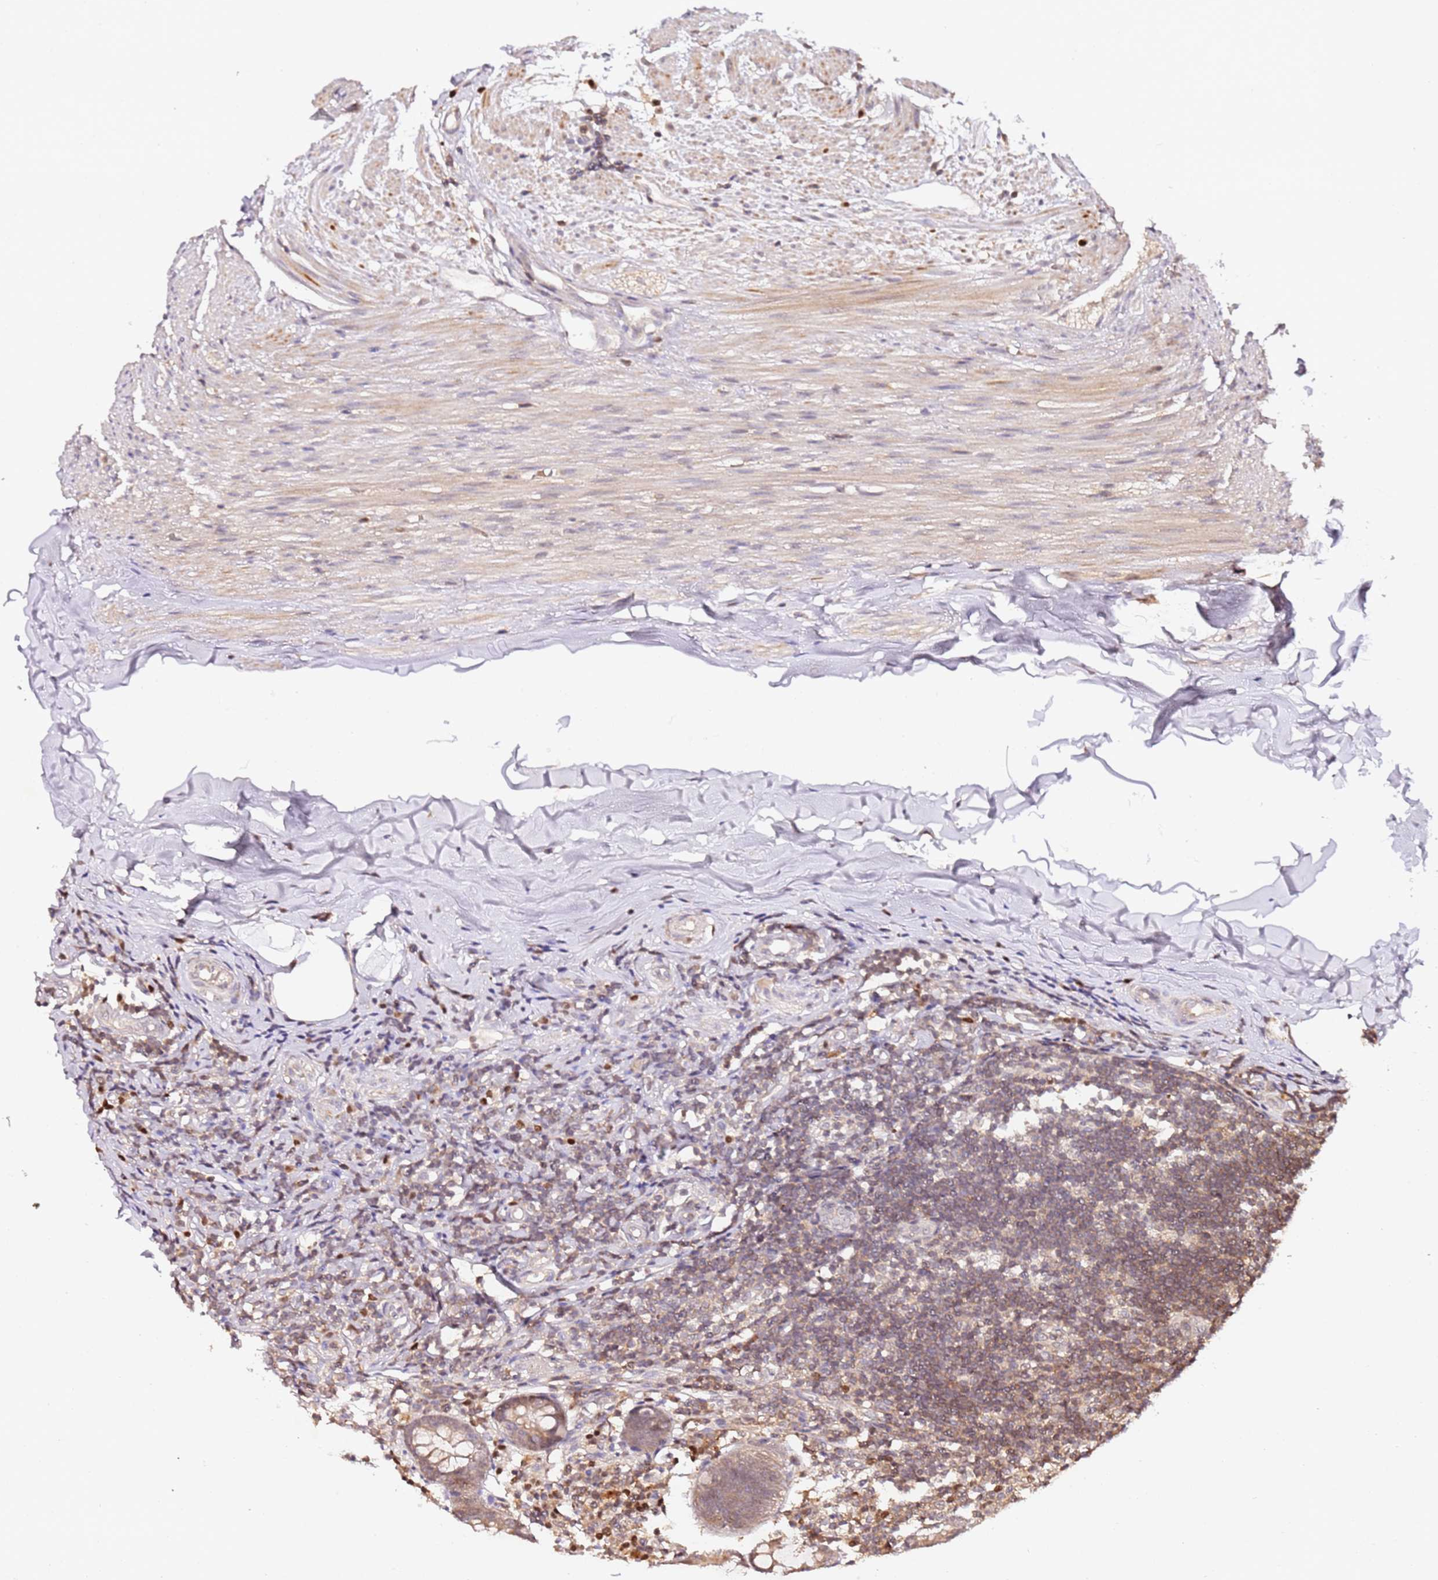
{"staining": {"intensity": "moderate", "quantity": "25%-75%", "location": "cytoplasmic/membranous,nuclear"}, "tissue": "appendix", "cell_type": "Glandular cells", "image_type": "normal", "snomed": [{"axis": "morphology", "description": "Normal tissue, NOS"}, {"axis": "topography", "description": "Appendix"}], "caption": "Protein staining of normal appendix demonstrates moderate cytoplasmic/membranous,nuclear positivity in approximately 25%-75% of glandular cells.", "gene": "OR5V1", "patient": {"sex": "female", "age": 54}}